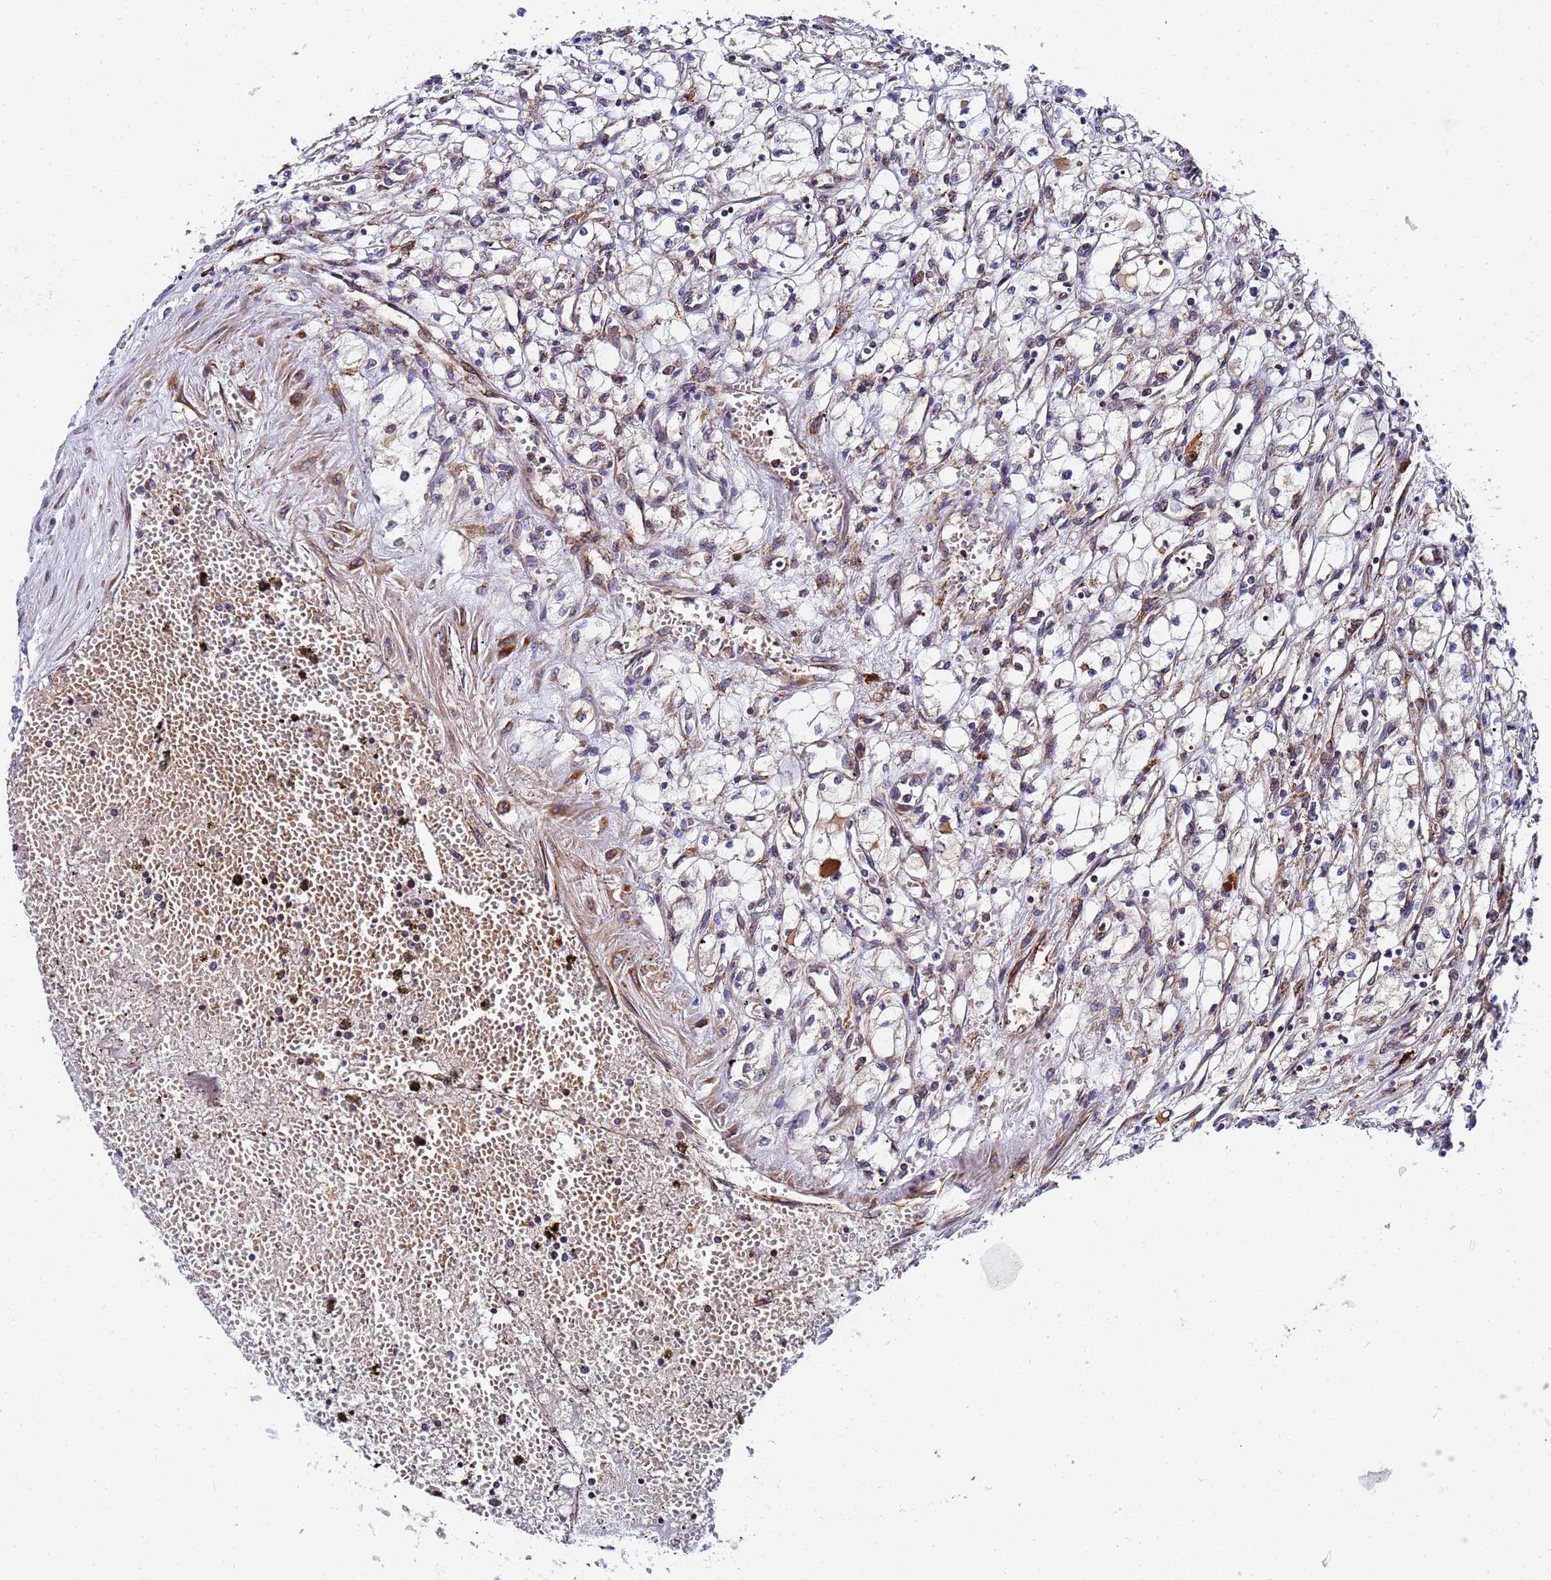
{"staining": {"intensity": "weak", "quantity": "<25%", "location": "cytoplasmic/membranous"}, "tissue": "renal cancer", "cell_type": "Tumor cells", "image_type": "cancer", "snomed": [{"axis": "morphology", "description": "Adenocarcinoma, NOS"}, {"axis": "topography", "description": "Kidney"}], "caption": "DAB (3,3'-diaminobenzidine) immunohistochemical staining of human renal cancer demonstrates no significant staining in tumor cells.", "gene": "POM121", "patient": {"sex": "male", "age": 59}}